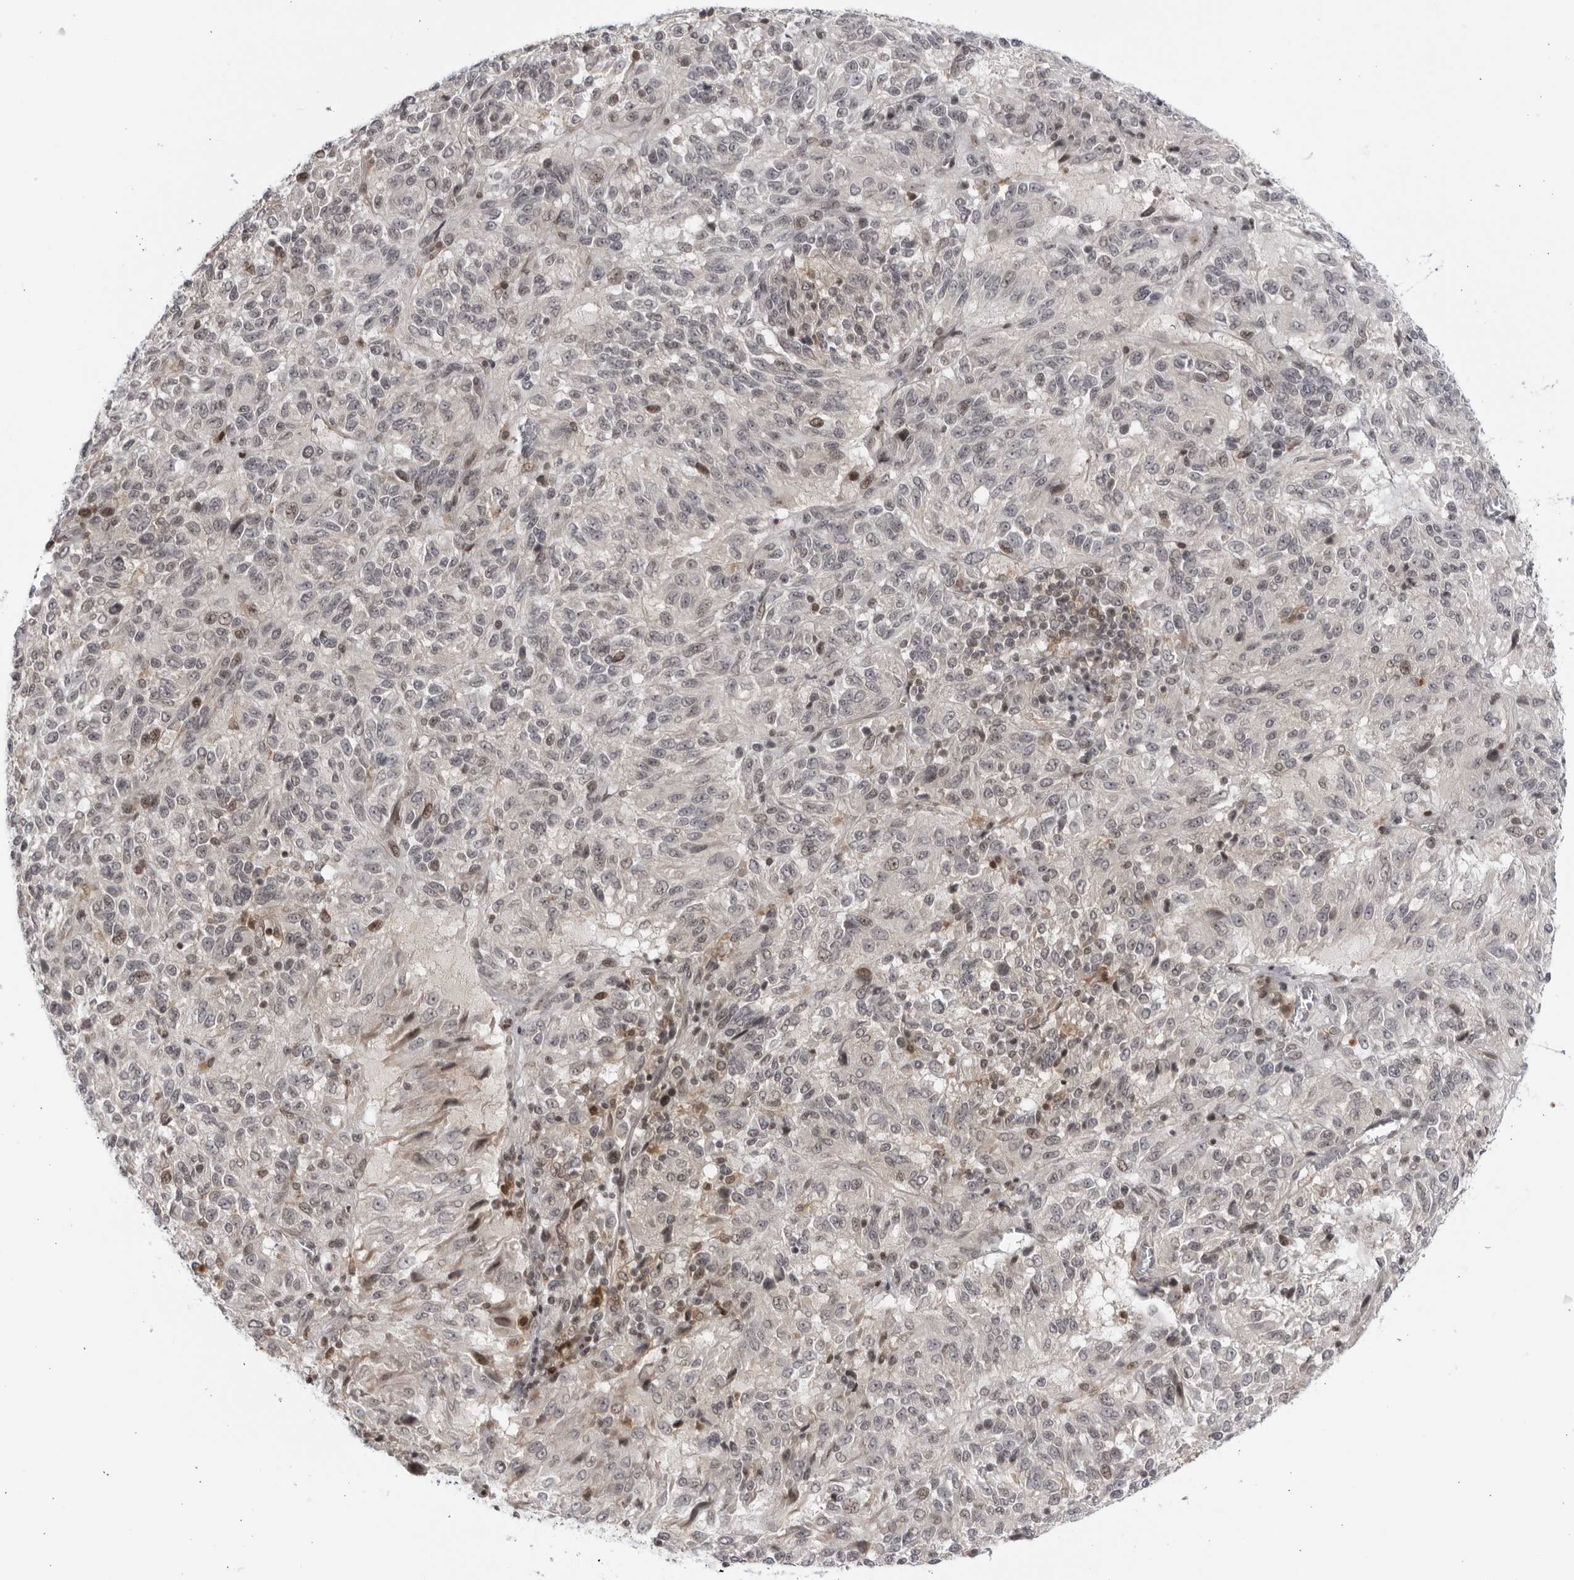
{"staining": {"intensity": "negative", "quantity": "none", "location": "none"}, "tissue": "melanoma", "cell_type": "Tumor cells", "image_type": "cancer", "snomed": [{"axis": "morphology", "description": "Malignant melanoma, Metastatic site"}, {"axis": "topography", "description": "Lung"}], "caption": "Tumor cells show no significant staining in melanoma. (DAB (3,3'-diaminobenzidine) IHC visualized using brightfield microscopy, high magnification).", "gene": "DTL", "patient": {"sex": "male", "age": 64}}